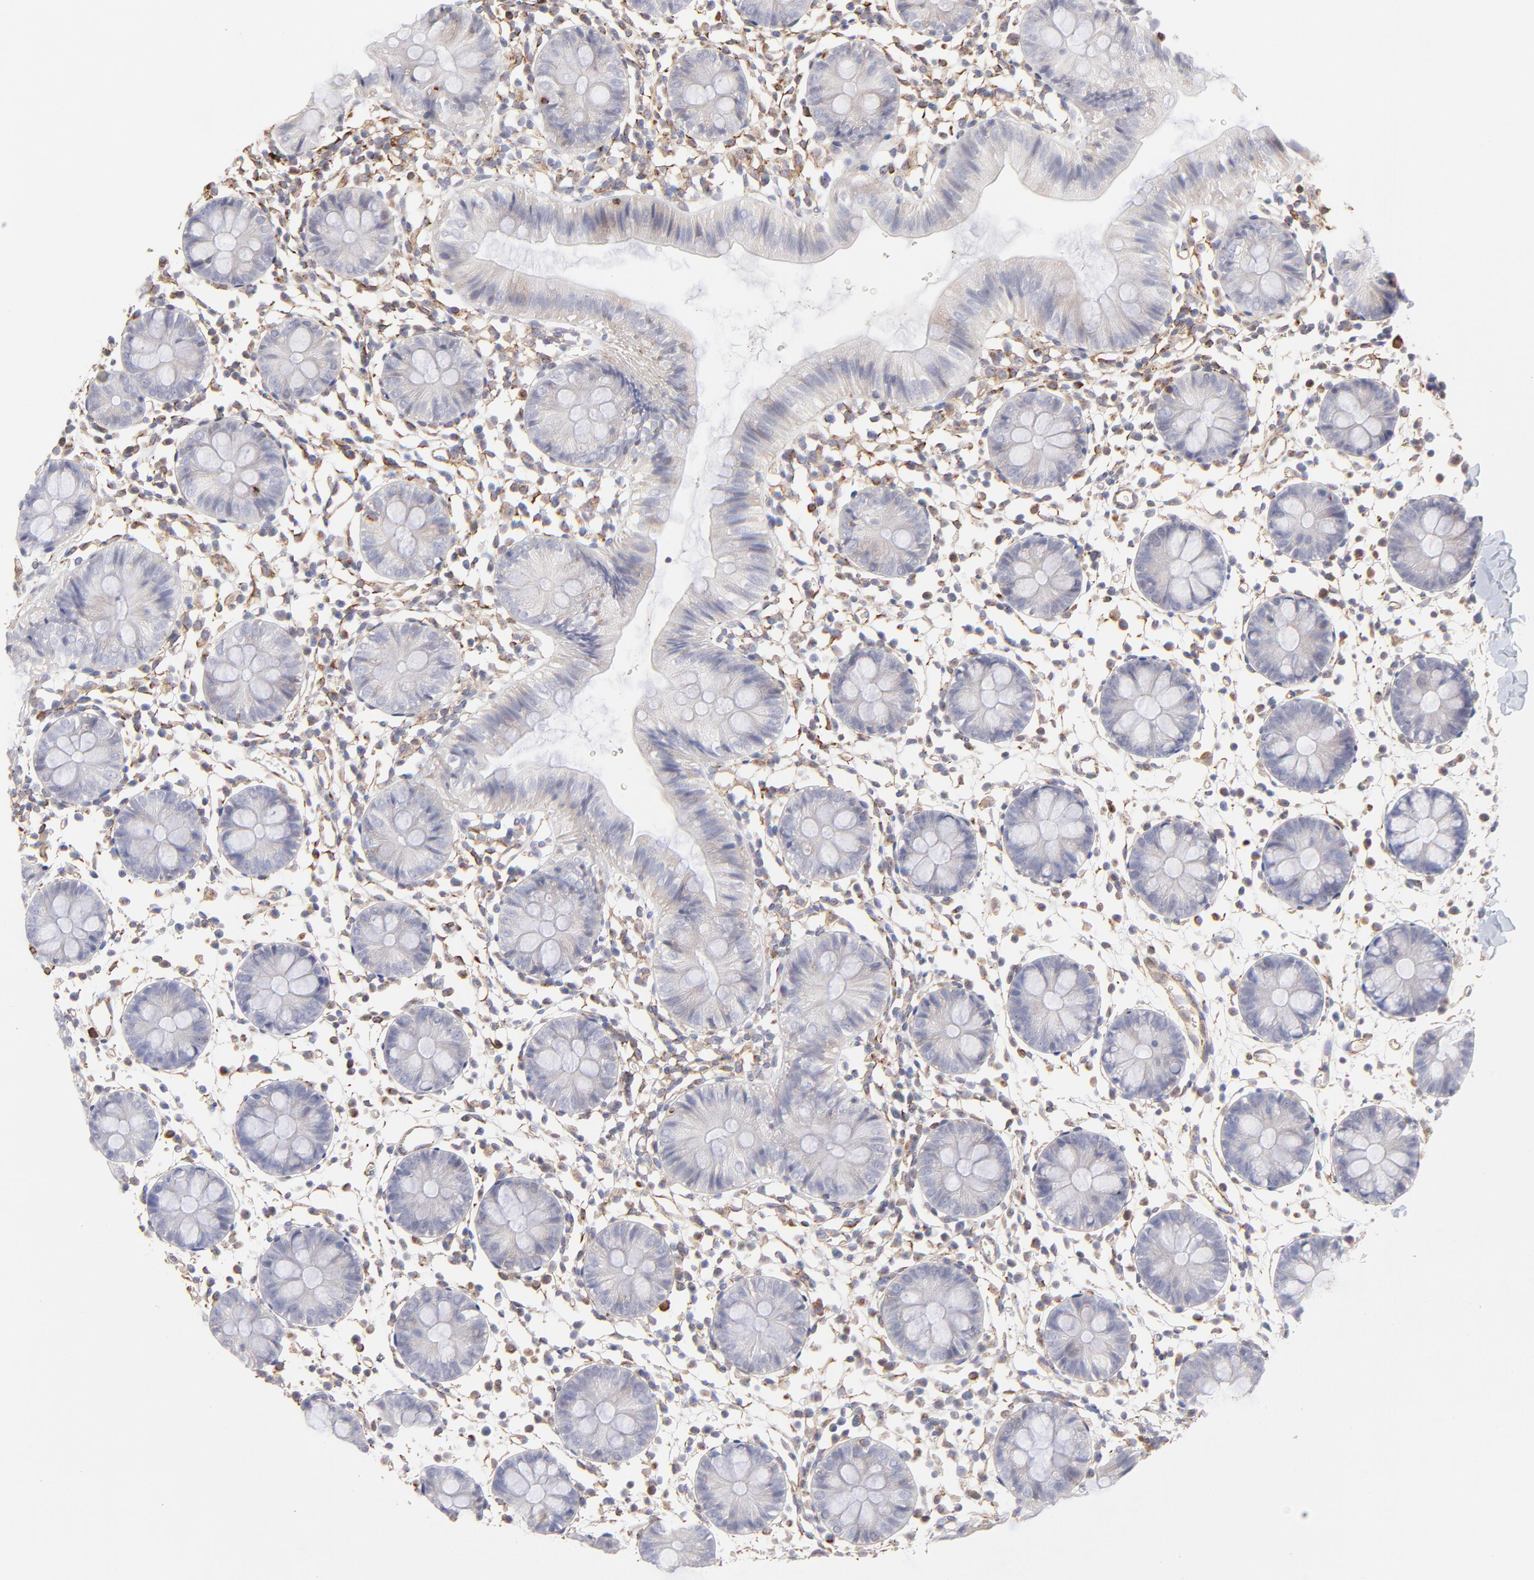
{"staining": {"intensity": "moderate", "quantity": ">75%", "location": "cytoplasmic/membranous"}, "tissue": "colon", "cell_type": "Endothelial cells", "image_type": "normal", "snomed": [{"axis": "morphology", "description": "Normal tissue, NOS"}, {"axis": "topography", "description": "Colon"}], "caption": "Immunohistochemistry of unremarkable human colon shows medium levels of moderate cytoplasmic/membranous staining in approximately >75% of endothelial cells.", "gene": "COX8C", "patient": {"sex": "male", "age": 14}}